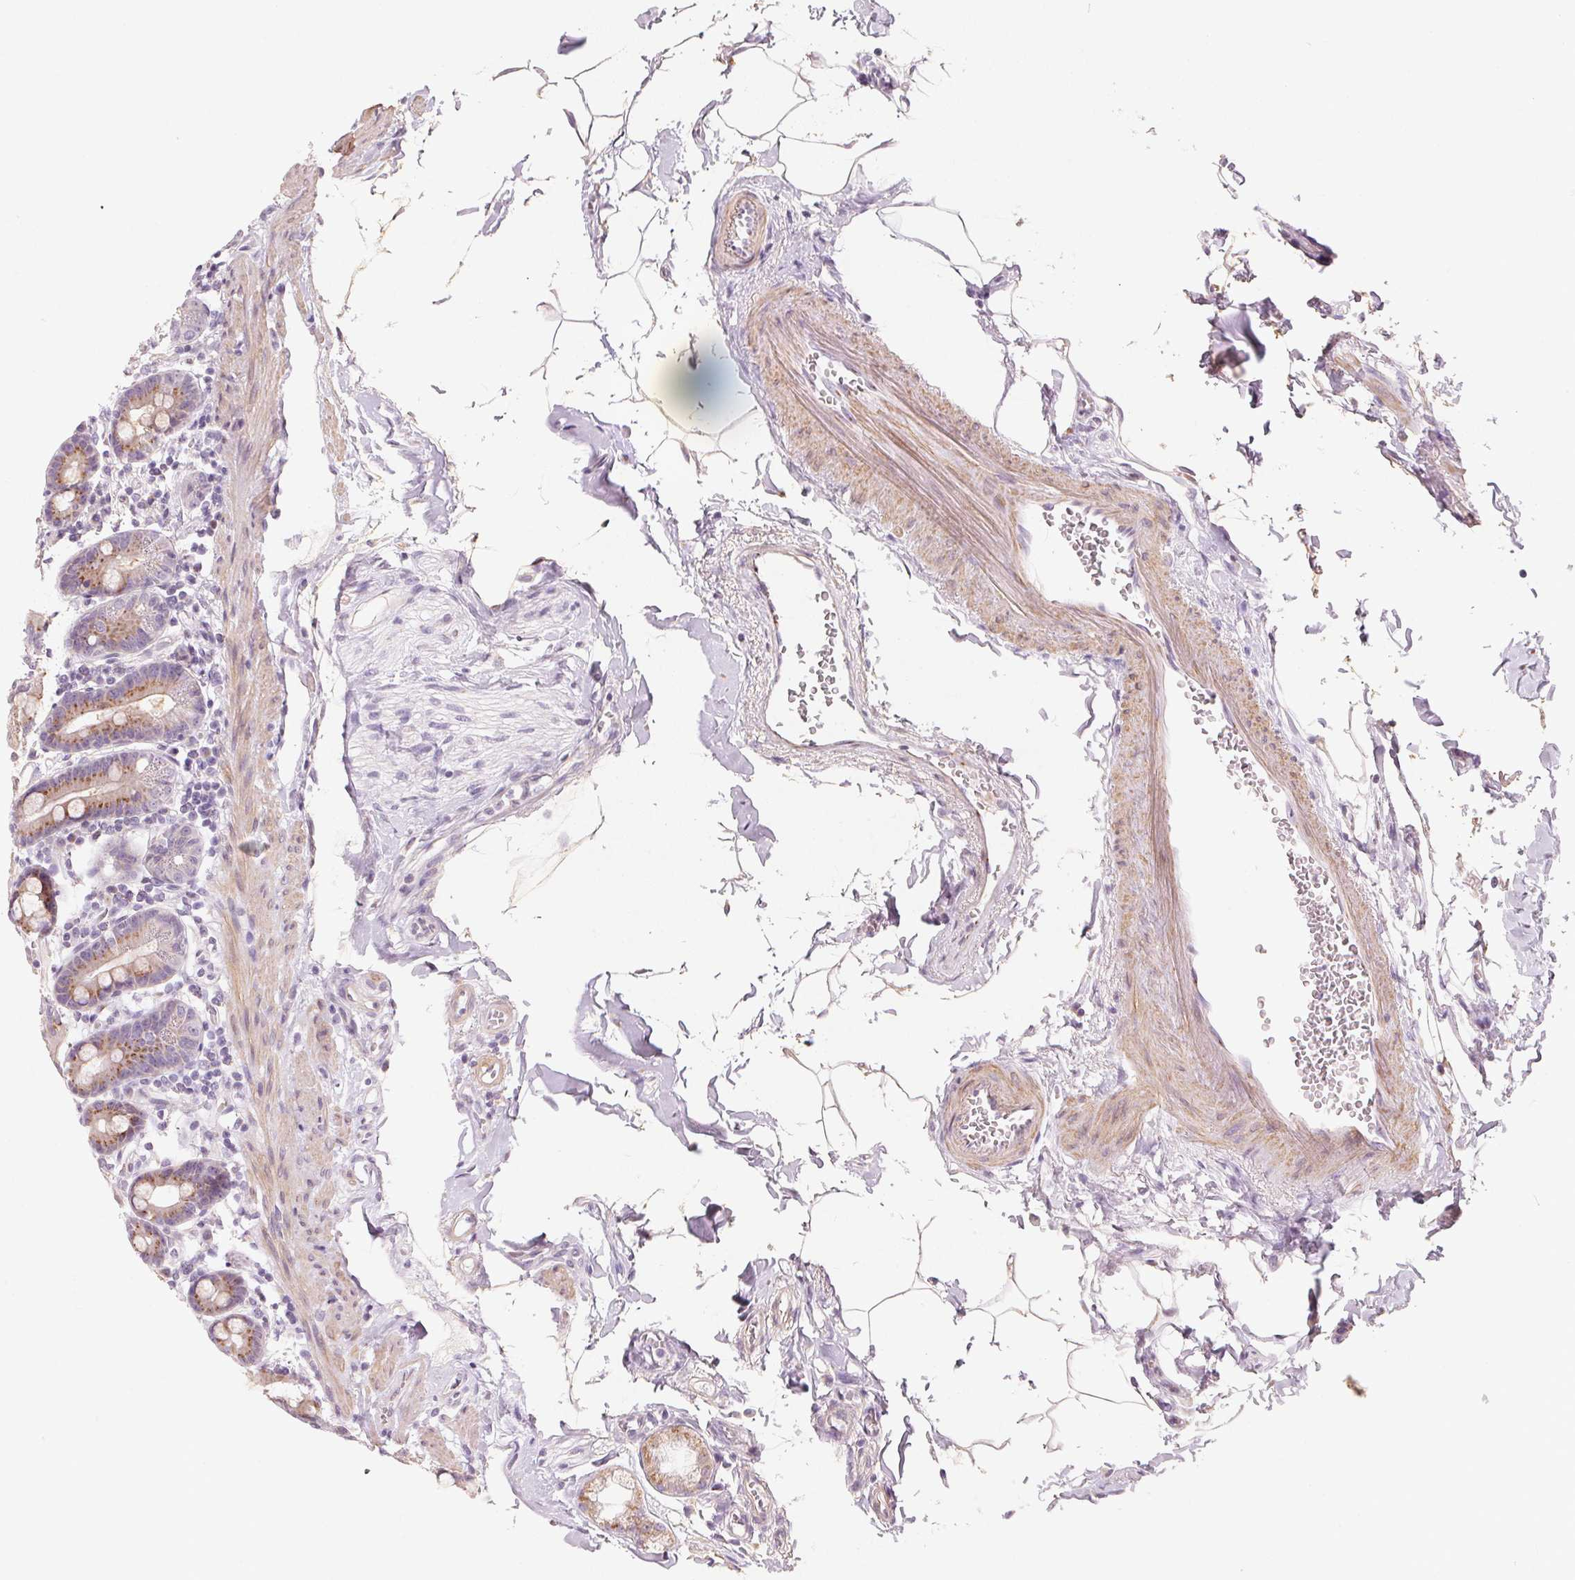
{"staining": {"intensity": "moderate", "quantity": ">75%", "location": "cytoplasmic/membranous"}, "tissue": "duodenum", "cell_type": "Glandular cells", "image_type": "normal", "snomed": [{"axis": "morphology", "description": "Normal tissue, NOS"}, {"axis": "topography", "description": "Pancreas"}, {"axis": "topography", "description": "Duodenum"}], "caption": "Benign duodenum displays moderate cytoplasmic/membranous staining in approximately >75% of glandular cells The staining was performed using DAB (3,3'-diaminobenzidine) to visualize the protein expression in brown, while the nuclei were stained in blue with hematoxylin (Magnification: 20x)..", "gene": "DRAM2", "patient": {"sex": "male", "age": 59}}